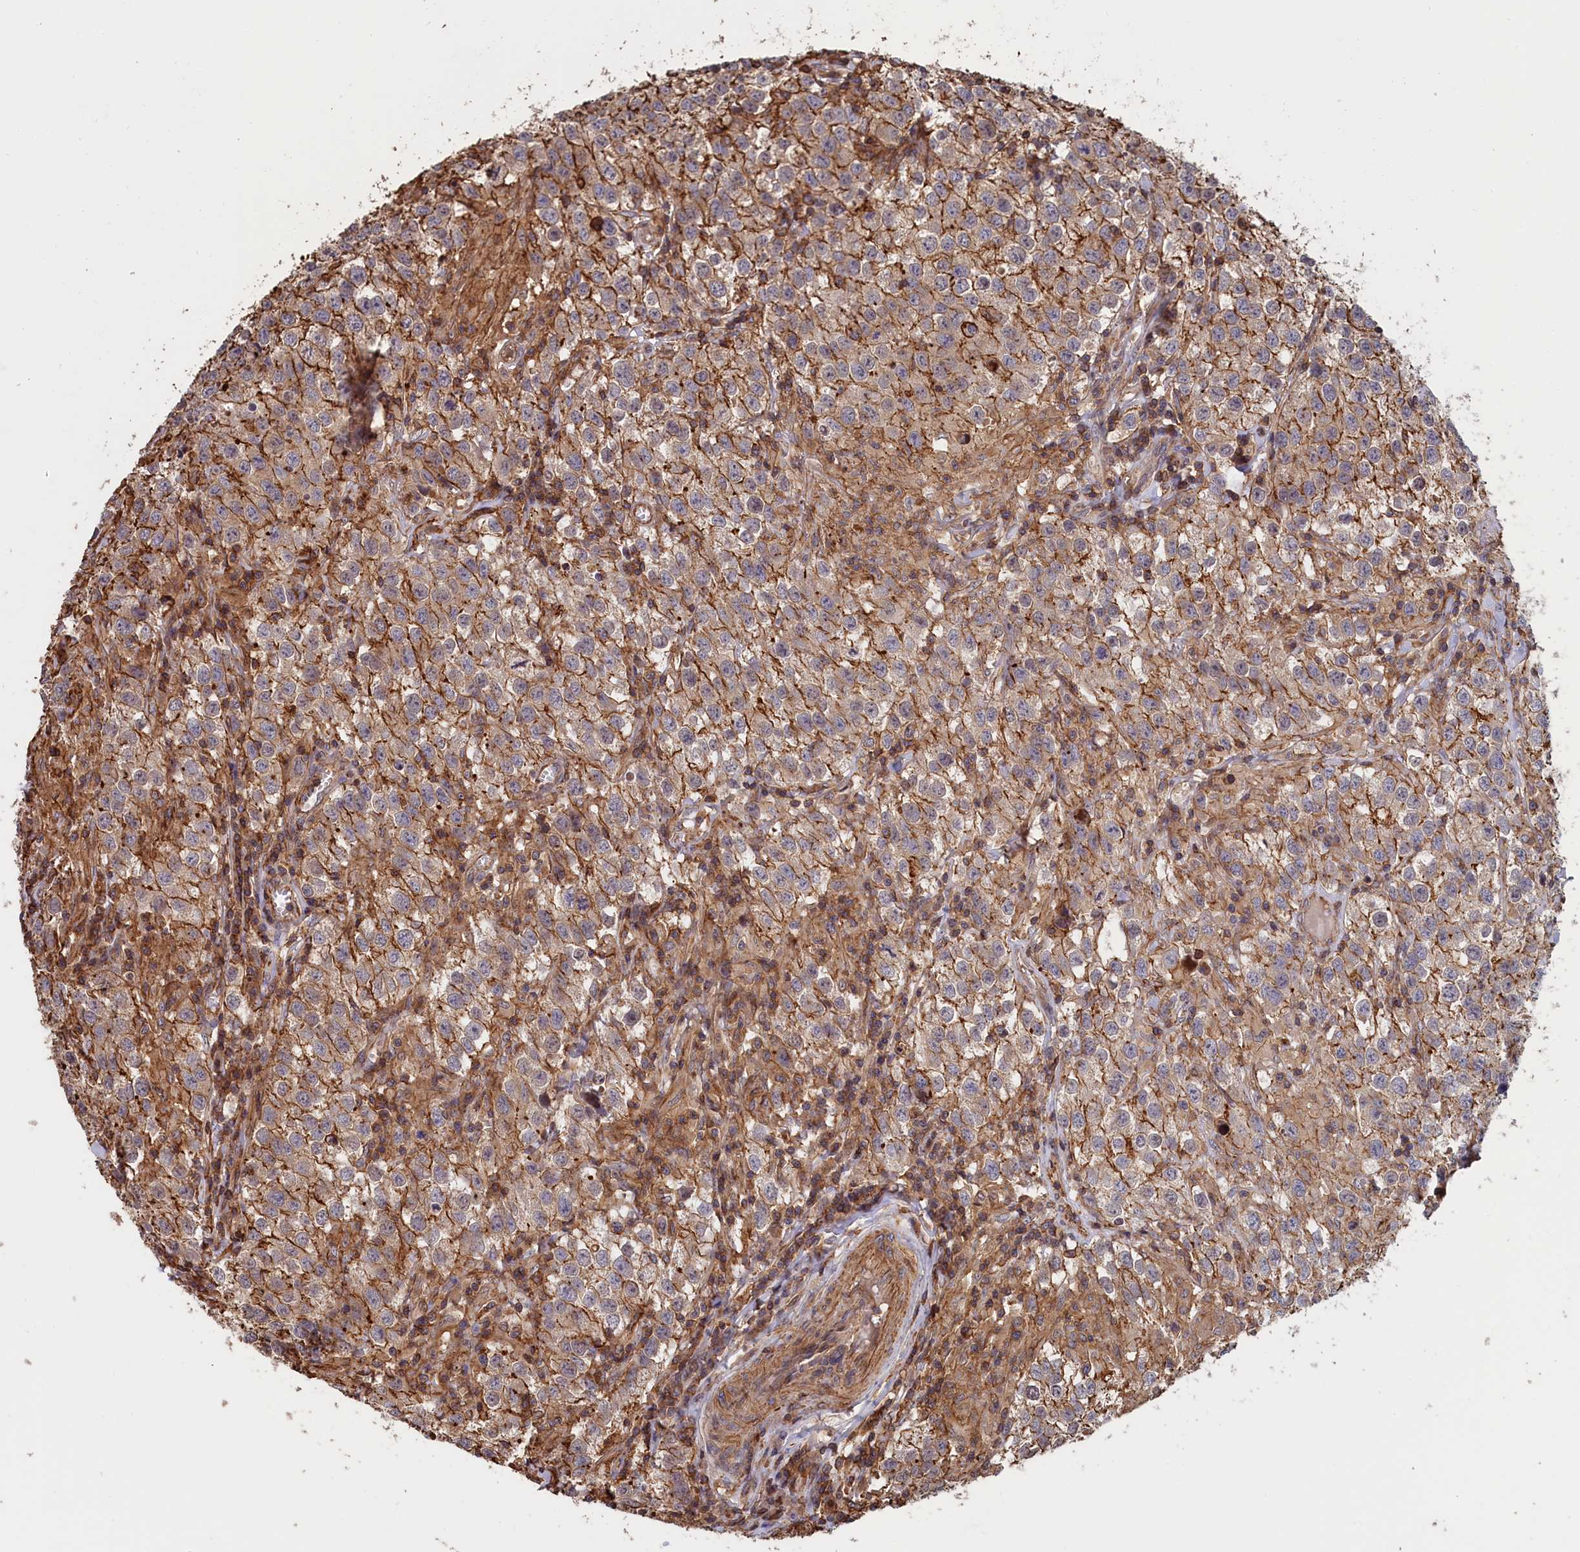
{"staining": {"intensity": "moderate", "quantity": ">75%", "location": "cytoplasmic/membranous"}, "tissue": "testis cancer", "cell_type": "Tumor cells", "image_type": "cancer", "snomed": [{"axis": "morphology", "description": "Seminoma, NOS"}, {"axis": "morphology", "description": "Carcinoma, Embryonal, NOS"}, {"axis": "topography", "description": "Testis"}], "caption": "Human embryonal carcinoma (testis) stained with a brown dye exhibits moderate cytoplasmic/membranous positive staining in about >75% of tumor cells.", "gene": "ANKRD27", "patient": {"sex": "male", "age": 43}}